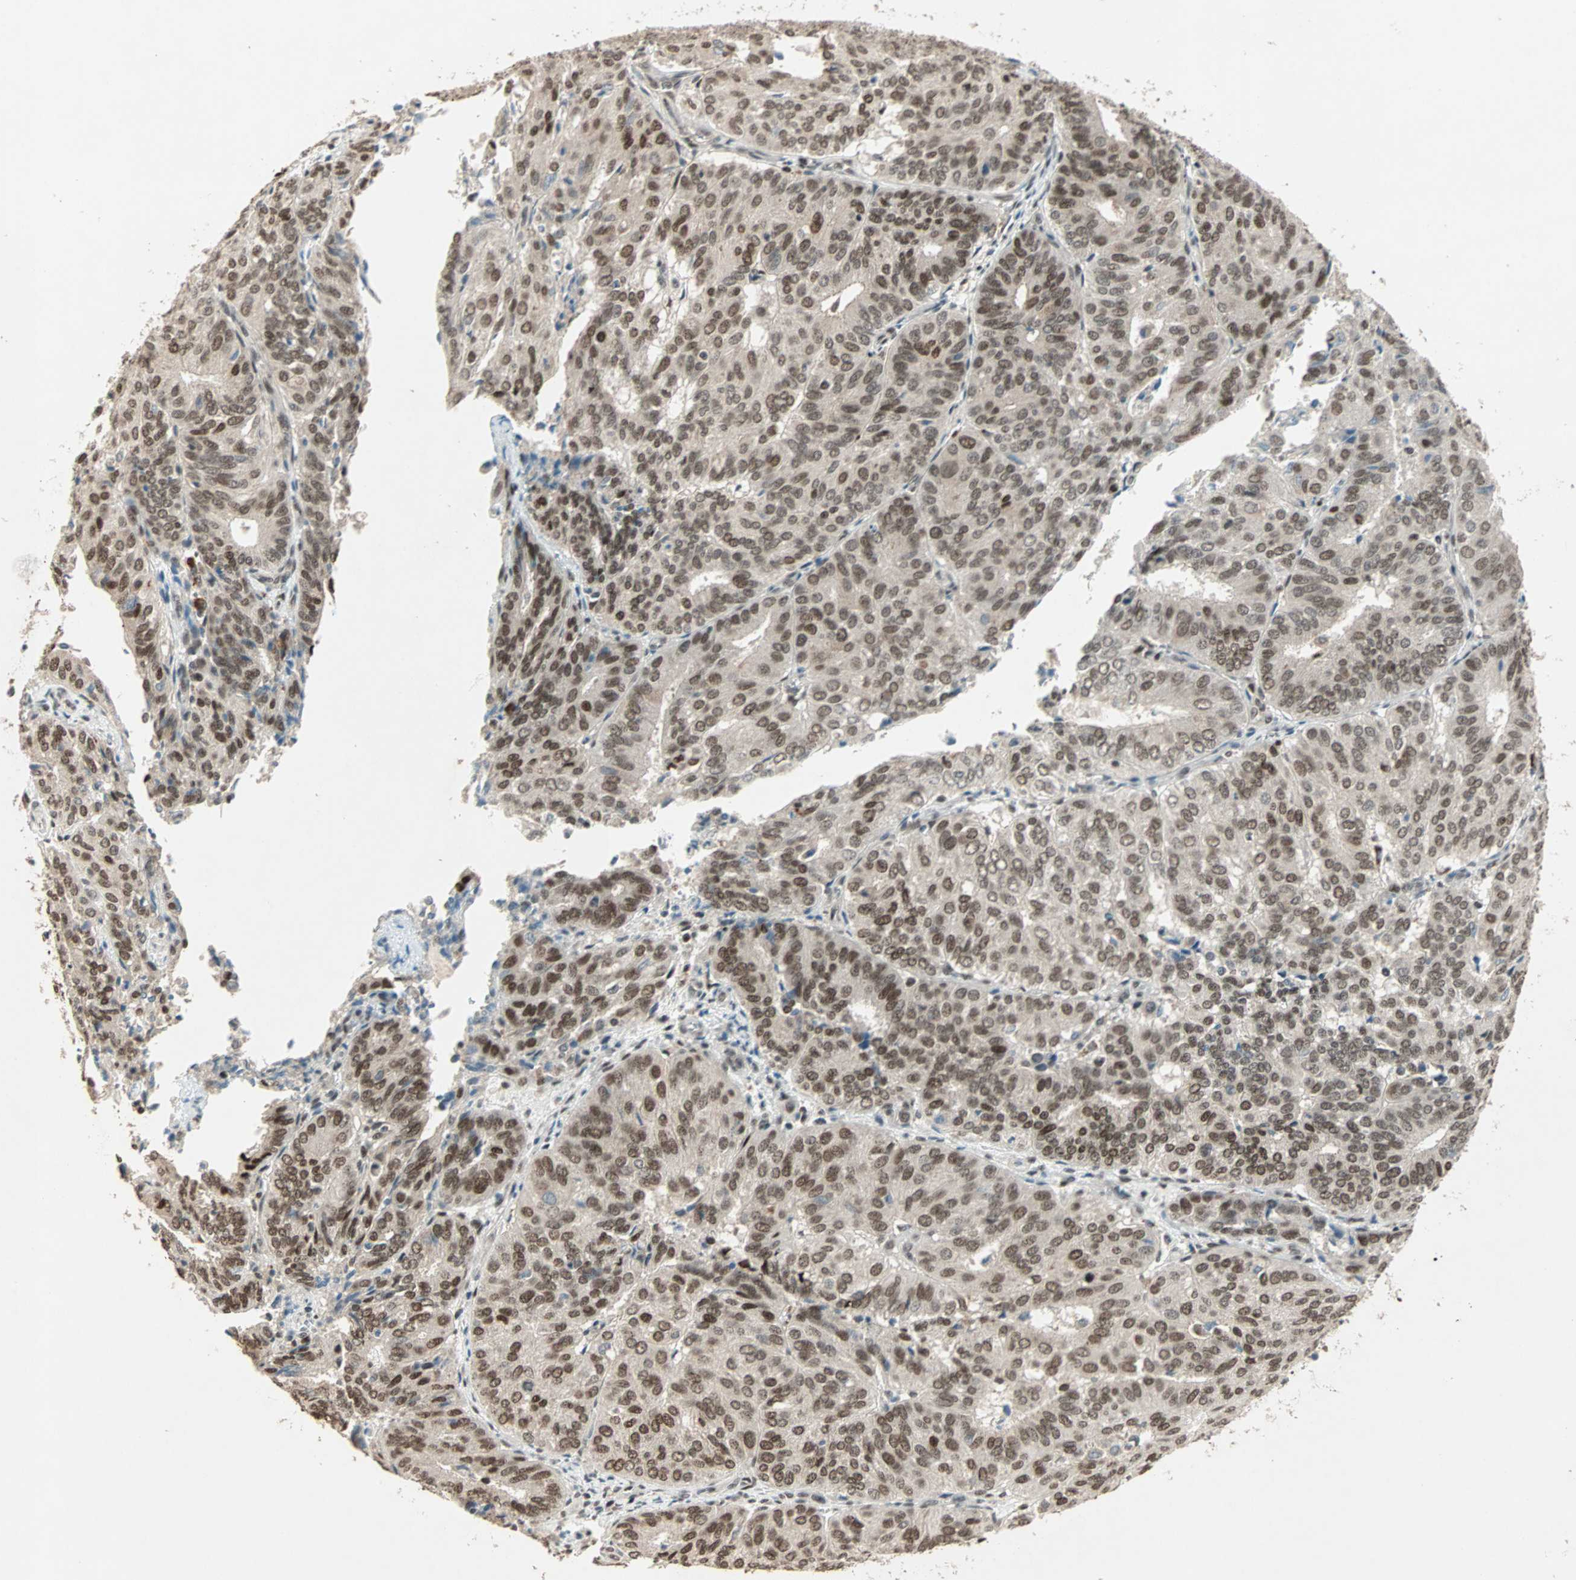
{"staining": {"intensity": "moderate", "quantity": ">75%", "location": "nuclear"}, "tissue": "endometrial cancer", "cell_type": "Tumor cells", "image_type": "cancer", "snomed": [{"axis": "morphology", "description": "Adenocarcinoma, NOS"}, {"axis": "topography", "description": "Uterus"}], "caption": "Moderate nuclear expression for a protein is appreciated in about >75% of tumor cells of endometrial cancer (adenocarcinoma) using immunohistochemistry.", "gene": "MDC1", "patient": {"sex": "female", "age": 60}}